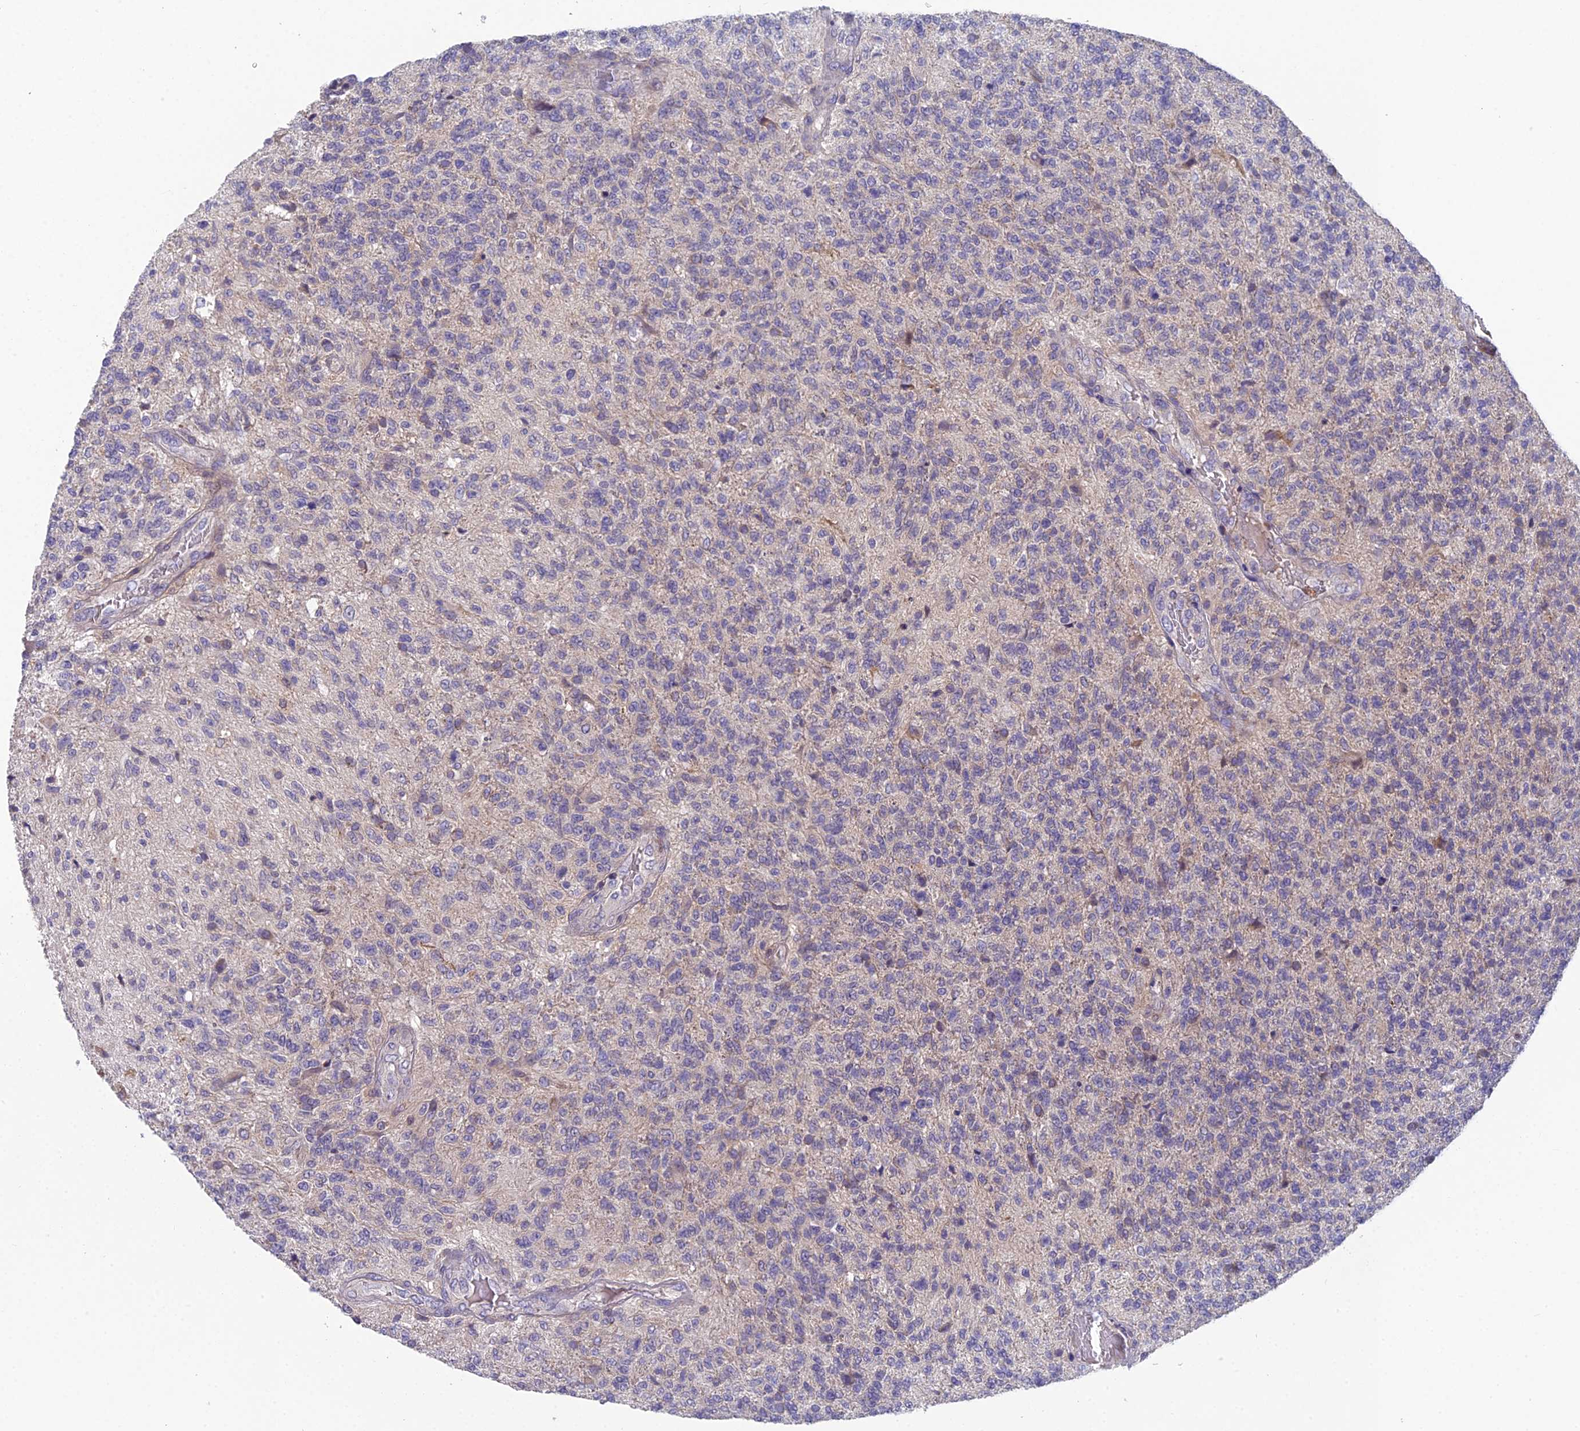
{"staining": {"intensity": "negative", "quantity": "none", "location": "none"}, "tissue": "glioma", "cell_type": "Tumor cells", "image_type": "cancer", "snomed": [{"axis": "morphology", "description": "Glioma, malignant, High grade"}, {"axis": "topography", "description": "Brain"}], "caption": "IHC of human glioma demonstrates no staining in tumor cells.", "gene": "GALK2", "patient": {"sex": "male", "age": 56}}